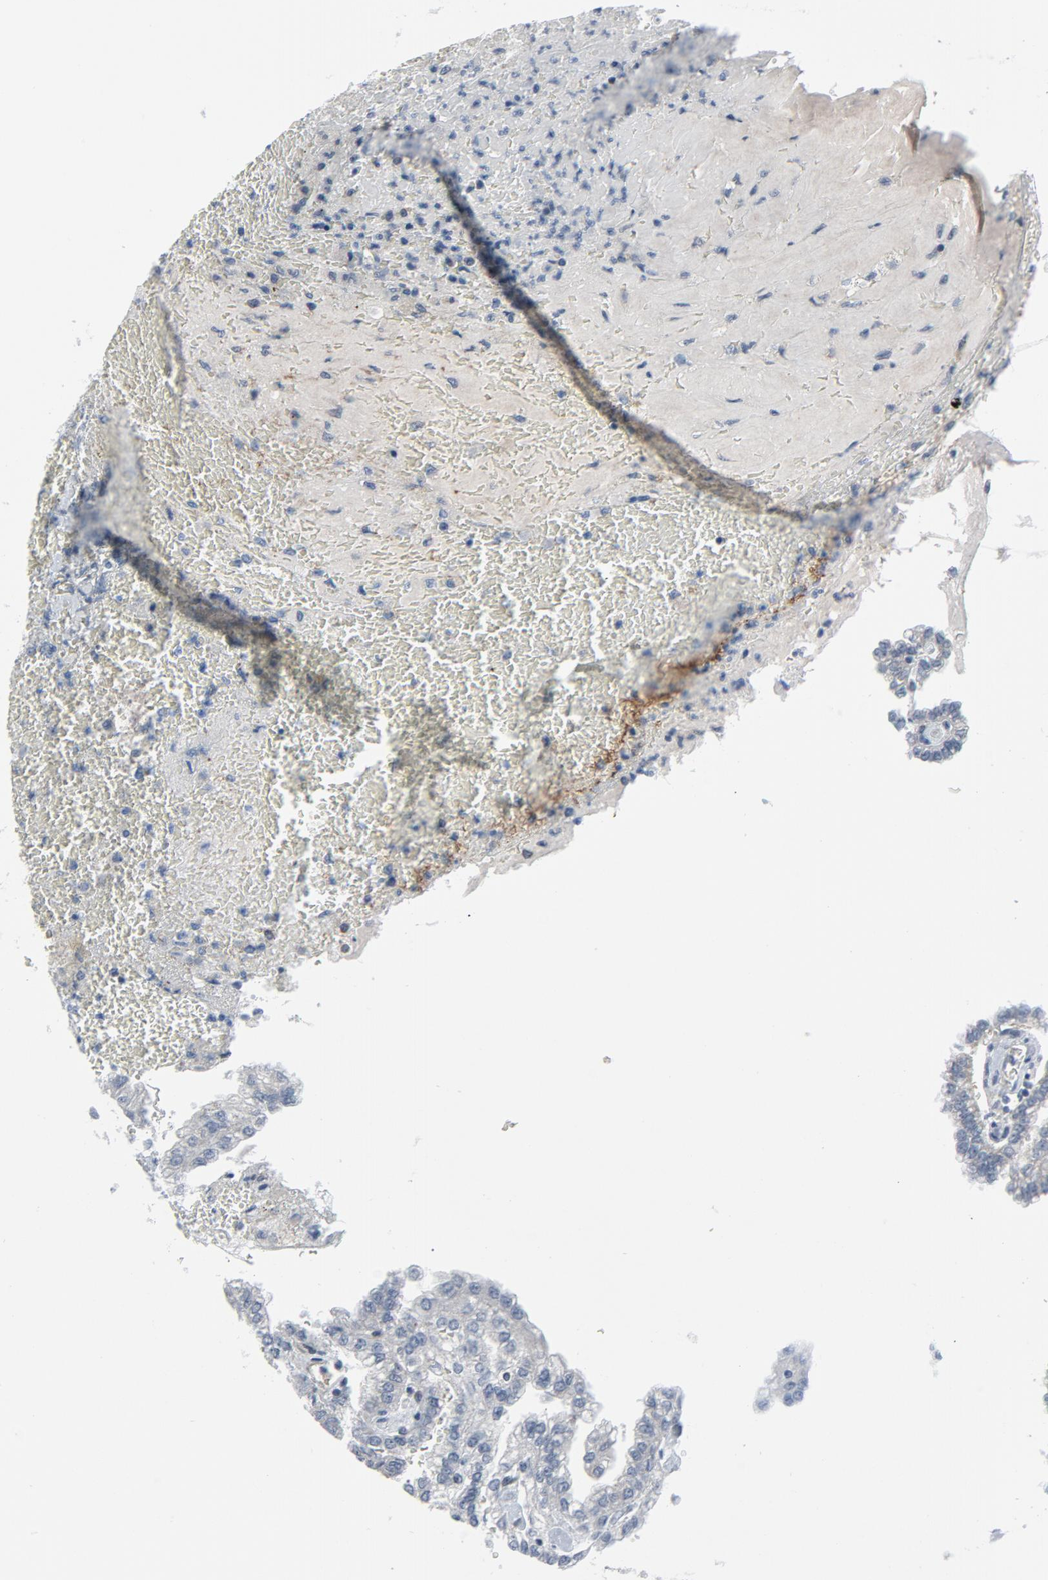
{"staining": {"intensity": "negative", "quantity": "none", "location": "none"}, "tissue": "renal cancer", "cell_type": "Tumor cells", "image_type": "cancer", "snomed": [{"axis": "morphology", "description": "Inflammation, NOS"}, {"axis": "morphology", "description": "Adenocarcinoma, NOS"}, {"axis": "topography", "description": "Kidney"}], "caption": "High power microscopy image of an IHC photomicrograph of renal cancer, revealing no significant positivity in tumor cells.", "gene": "GPX2", "patient": {"sex": "male", "age": 68}}